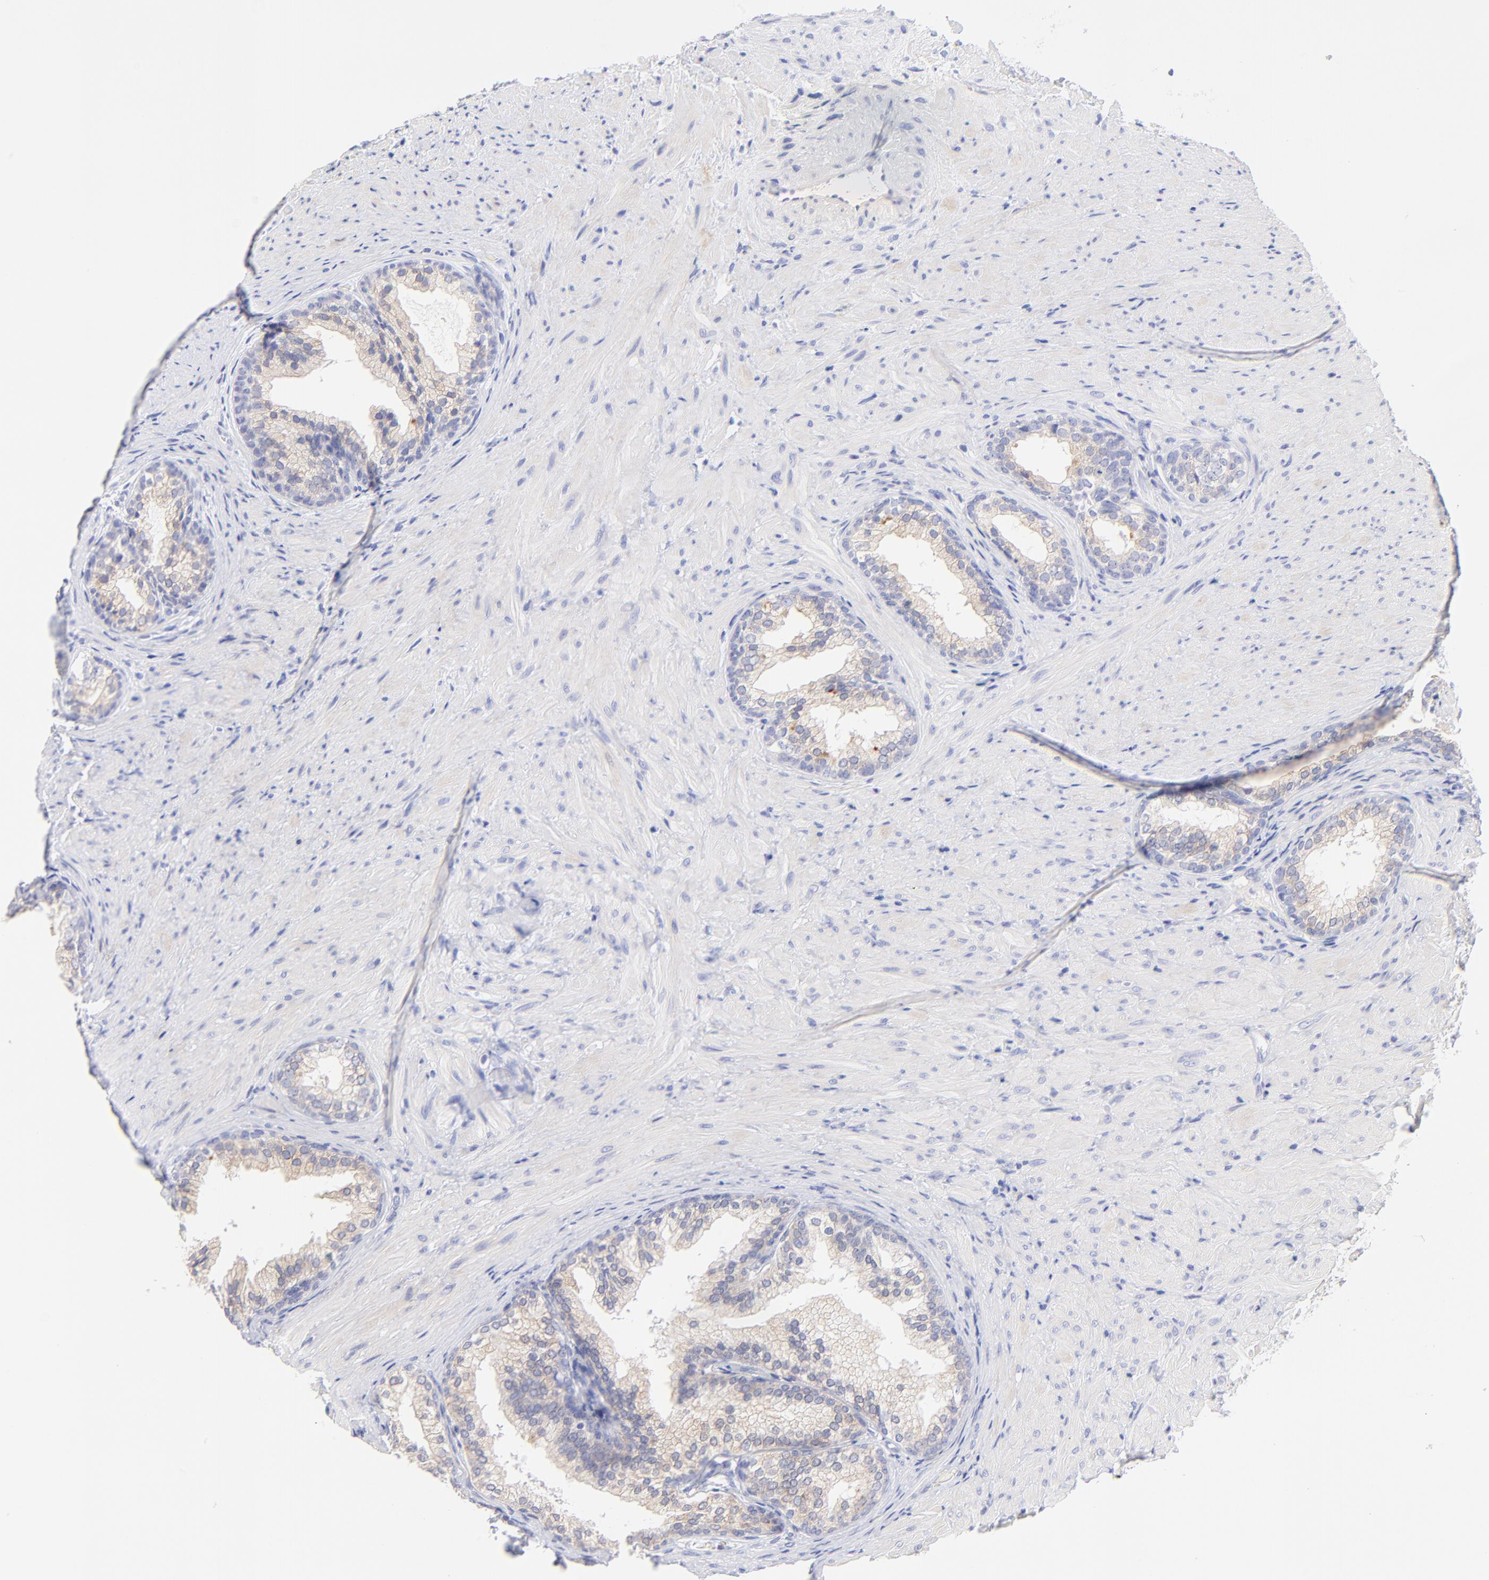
{"staining": {"intensity": "weak", "quantity": "25%-75%", "location": "cytoplasmic/membranous"}, "tissue": "prostate", "cell_type": "Glandular cells", "image_type": "normal", "snomed": [{"axis": "morphology", "description": "Normal tissue, NOS"}, {"axis": "topography", "description": "Prostate"}], "caption": "About 25%-75% of glandular cells in unremarkable prostate demonstrate weak cytoplasmic/membranous protein positivity as visualized by brown immunohistochemical staining.", "gene": "EBP", "patient": {"sex": "male", "age": 76}}